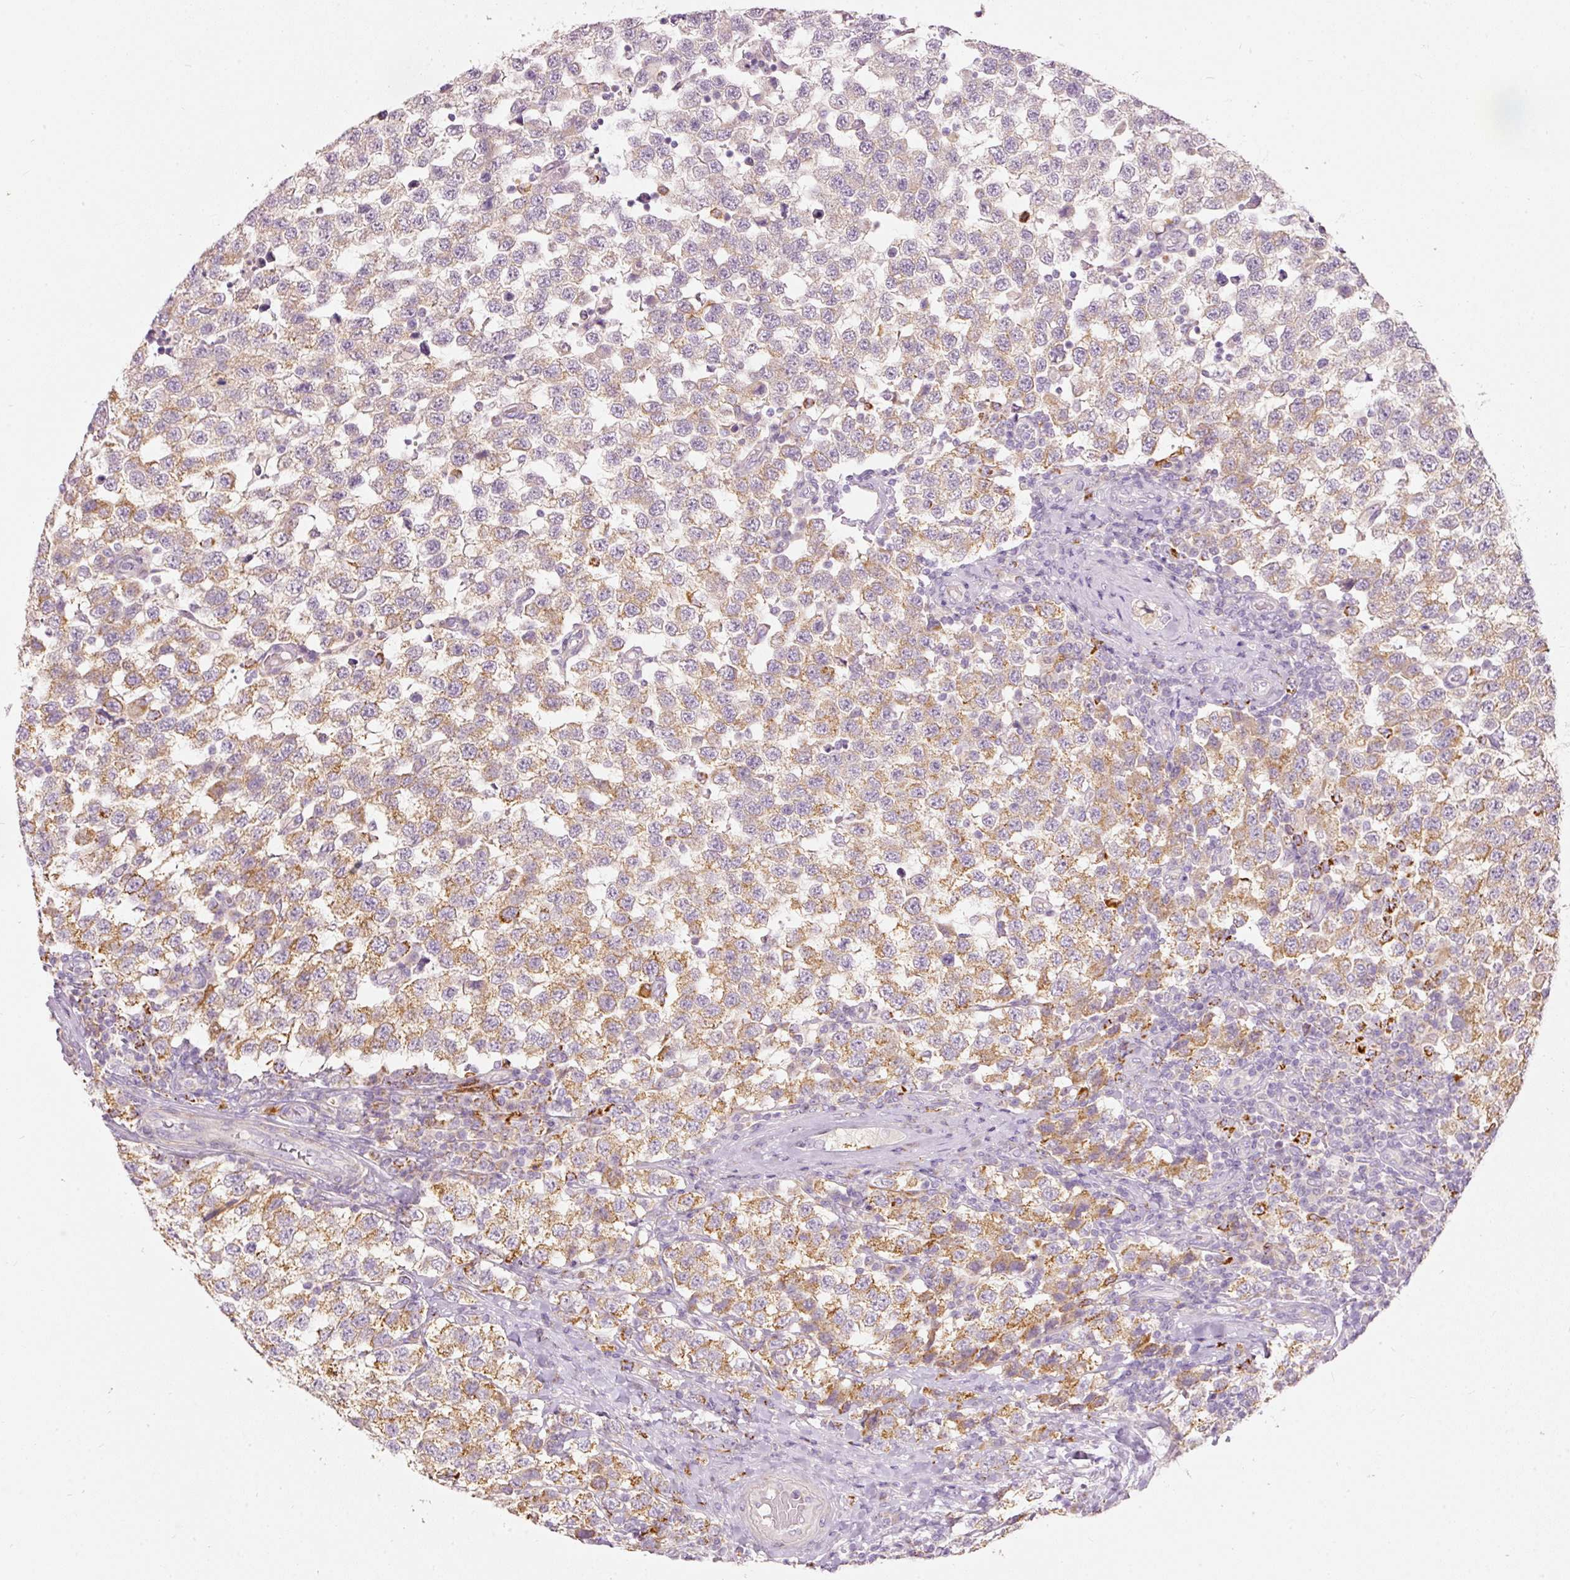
{"staining": {"intensity": "moderate", "quantity": ">75%", "location": "cytoplasmic/membranous"}, "tissue": "testis cancer", "cell_type": "Tumor cells", "image_type": "cancer", "snomed": [{"axis": "morphology", "description": "Seminoma, NOS"}, {"axis": "topography", "description": "Testis"}], "caption": "The immunohistochemical stain shows moderate cytoplasmic/membranous expression in tumor cells of seminoma (testis) tissue.", "gene": "MTHFD2", "patient": {"sex": "male", "age": 34}}